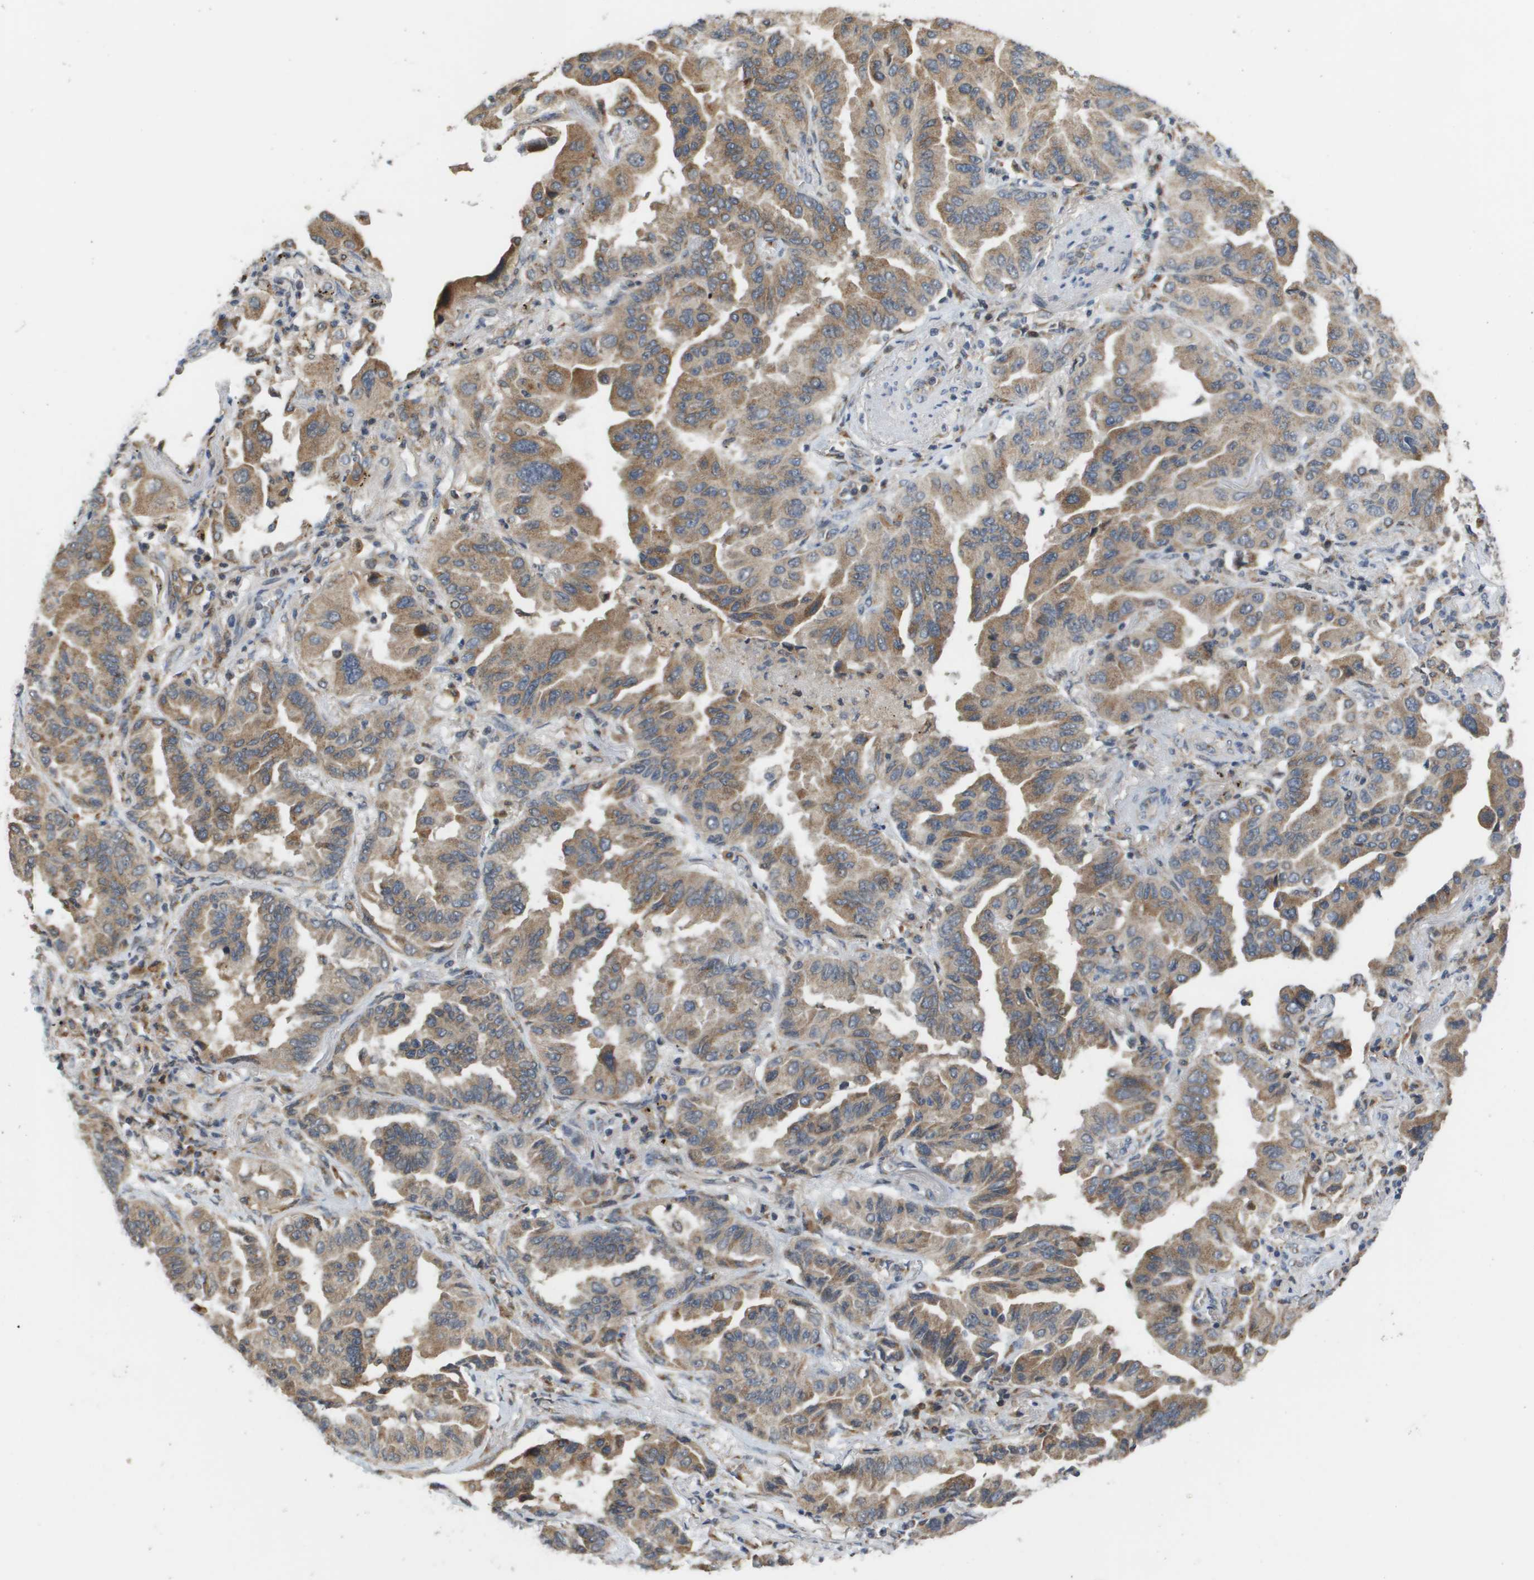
{"staining": {"intensity": "moderate", "quantity": ">75%", "location": "cytoplasmic/membranous"}, "tissue": "lung cancer", "cell_type": "Tumor cells", "image_type": "cancer", "snomed": [{"axis": "morphology", "description": "Adenocarcinoma, NOS"}, {"axis": "topography", "description": "Lung"}], "caption": "Moderate cytoplasmic/membranous protein positivity is present in about >75% of tumor cells in adenocarcinoma (lung). (Stains: DAB (3,3'-diaminobenzidine) in brown, nuclei in blue, Microscopy: brightfield microscopy at high magnification).", "gene": "PCK1", "patient": {"sex": "female", "age": 65}}